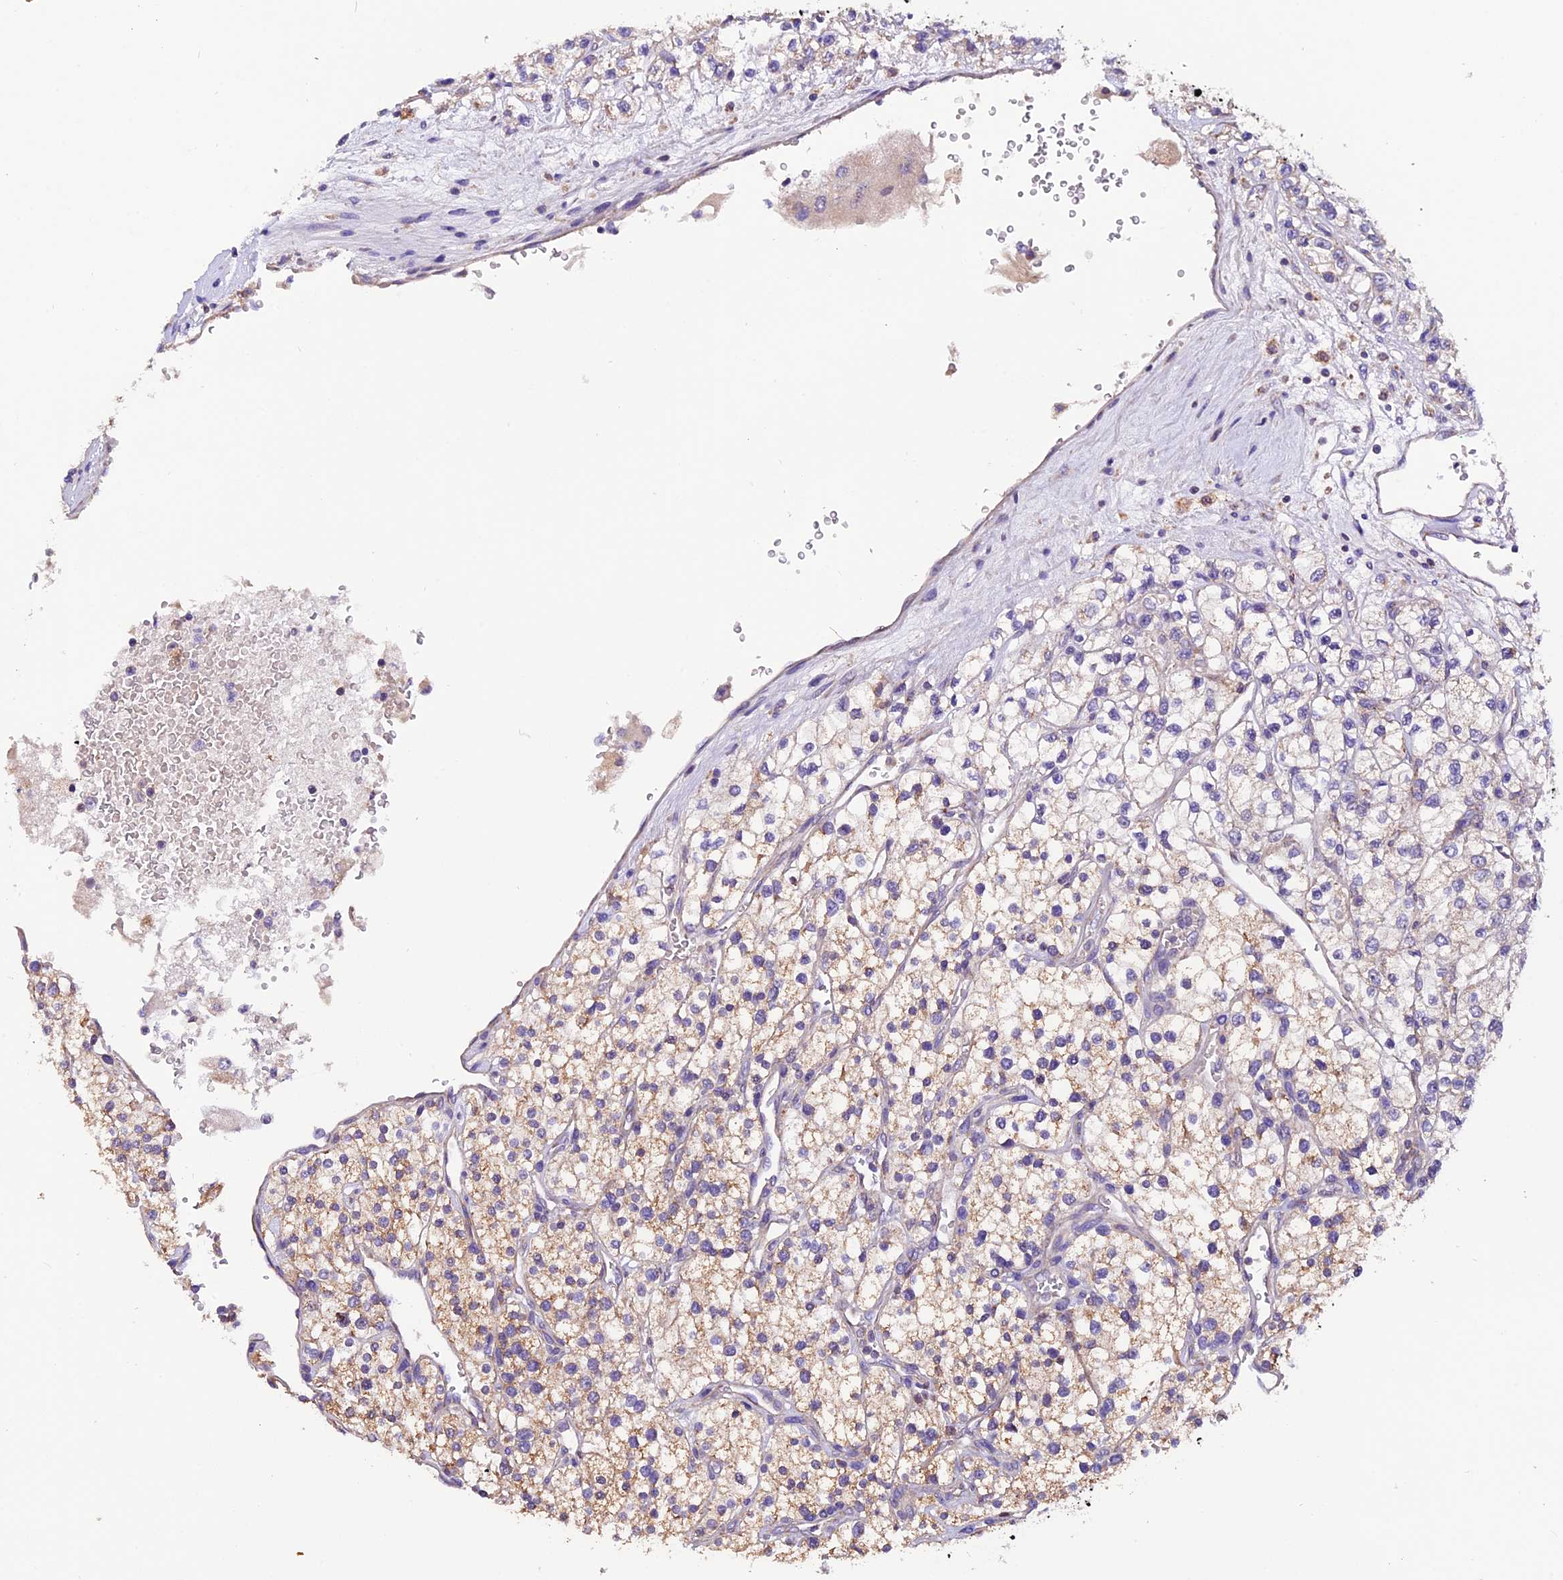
{"staining": {"intensity": "negative", "quantity": "none", "location": "none"}, "tissue": "renal cancer", "cell_type": "Tumor cells", "image_type": "cancer", "snomed": [{"axis": "morphology", "description": "Adenocarcinoma, NOS"}, {"axis": "topography", "description": "Kidney"}], "caption": "Protein analysis of renal cancer shows no significant staining in tumor cells.", "gene": "DDX28", "patient": {"sex": "male", "age": 80}}